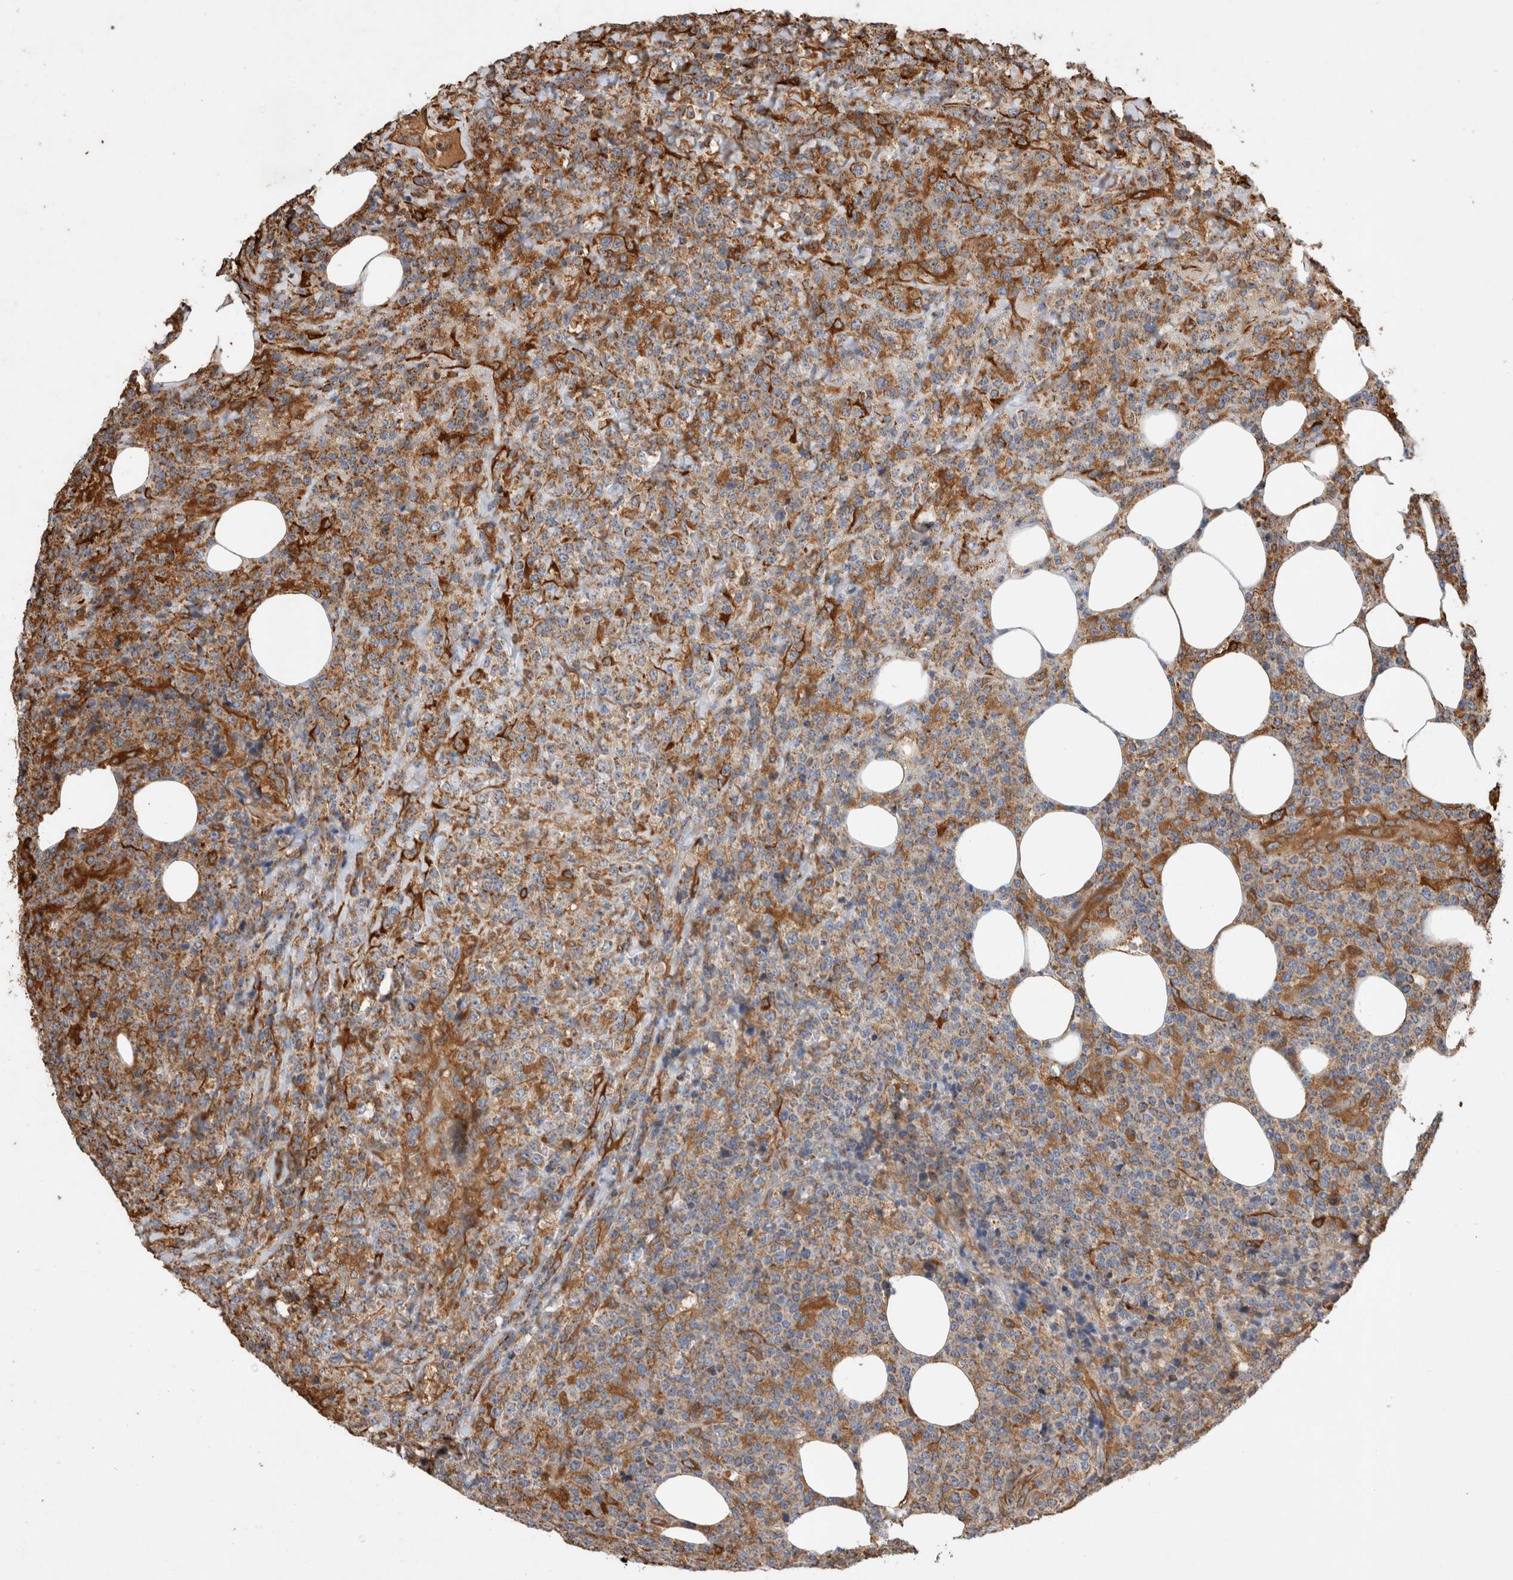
{"staining": {"intensity": "strong", "quantity": "25%-75%", "location": "cytoplasmic/membranous"}, "tissue": "lymphoma", "cell_type": "Tumor cells", "image_type": "cancer", "snomed": [{"axis": "morphology", "description": "Malignant lymphoma, non-Hodgkin's type, High grade"}, {"axis": "topography", "description": "Lymph node"}], "caption": "Lymphoma tissue shows strong cytoplasmic/membranous expression in about 25%-75% of tumor cells, visualized by immunohistochemistry.", "gene": "ZNF397", "patient": {"sex": "male", "age": 13}}